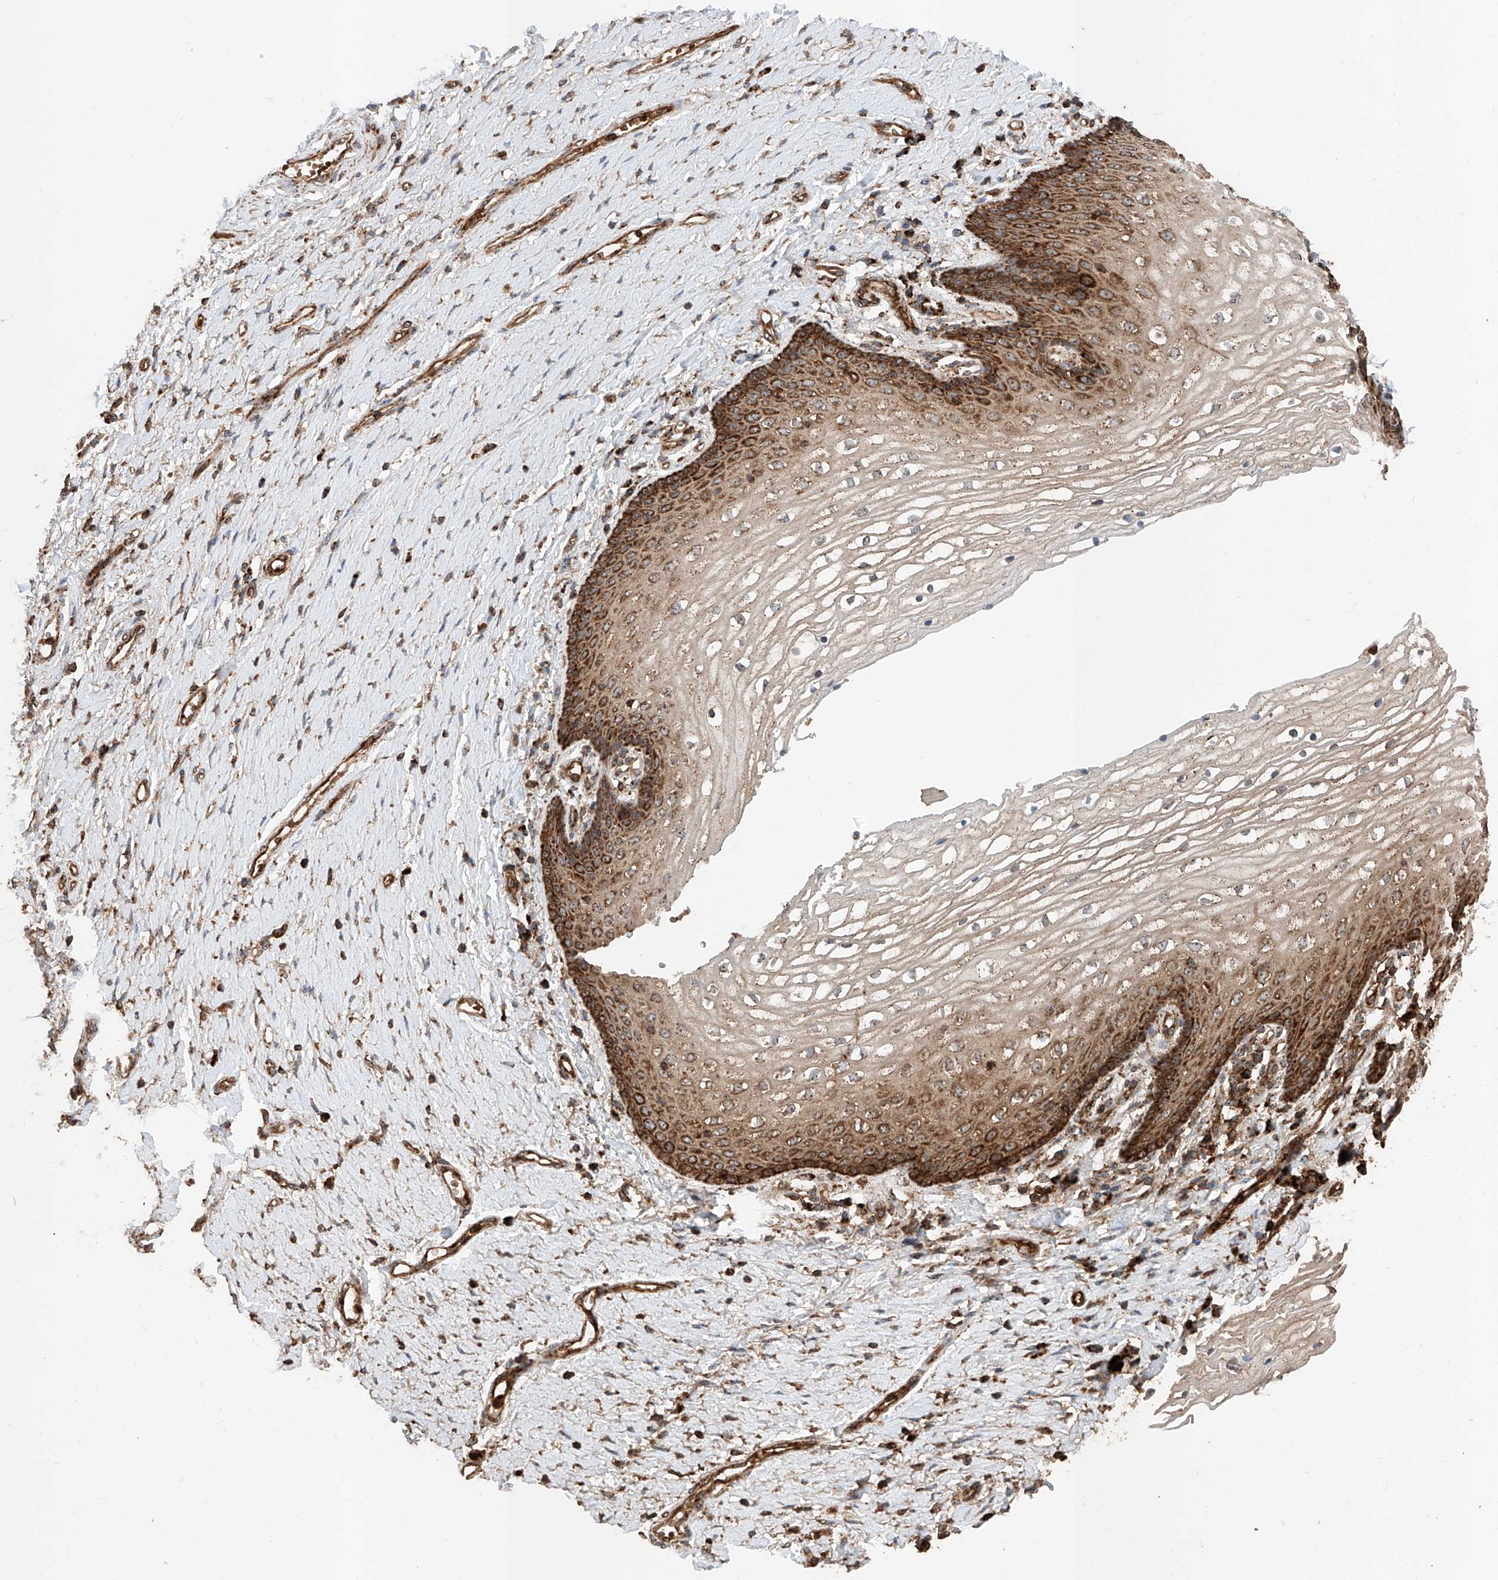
{"staining": {"intensity": "strong", "quantity": ">75%", "location": "cytoplasmic/membranous"}, "tissue": "vagina", "cell_type": "Squamous epithelial cells", "image_type": "normal", "snomed": [{"axis": "morphology", "description": "Normal tissue, NOS"}, {"axis": "topography", "description": "Vagina"}], "caption": "A micrograph showing strong cytoplasmic/membranous positivity in about >75% of squamous epithelial cells in benign vagina, as visualized by brown immunohistochemical staining.", "gene": "PISD", "patient": {"sex": "female", "age": 60}}